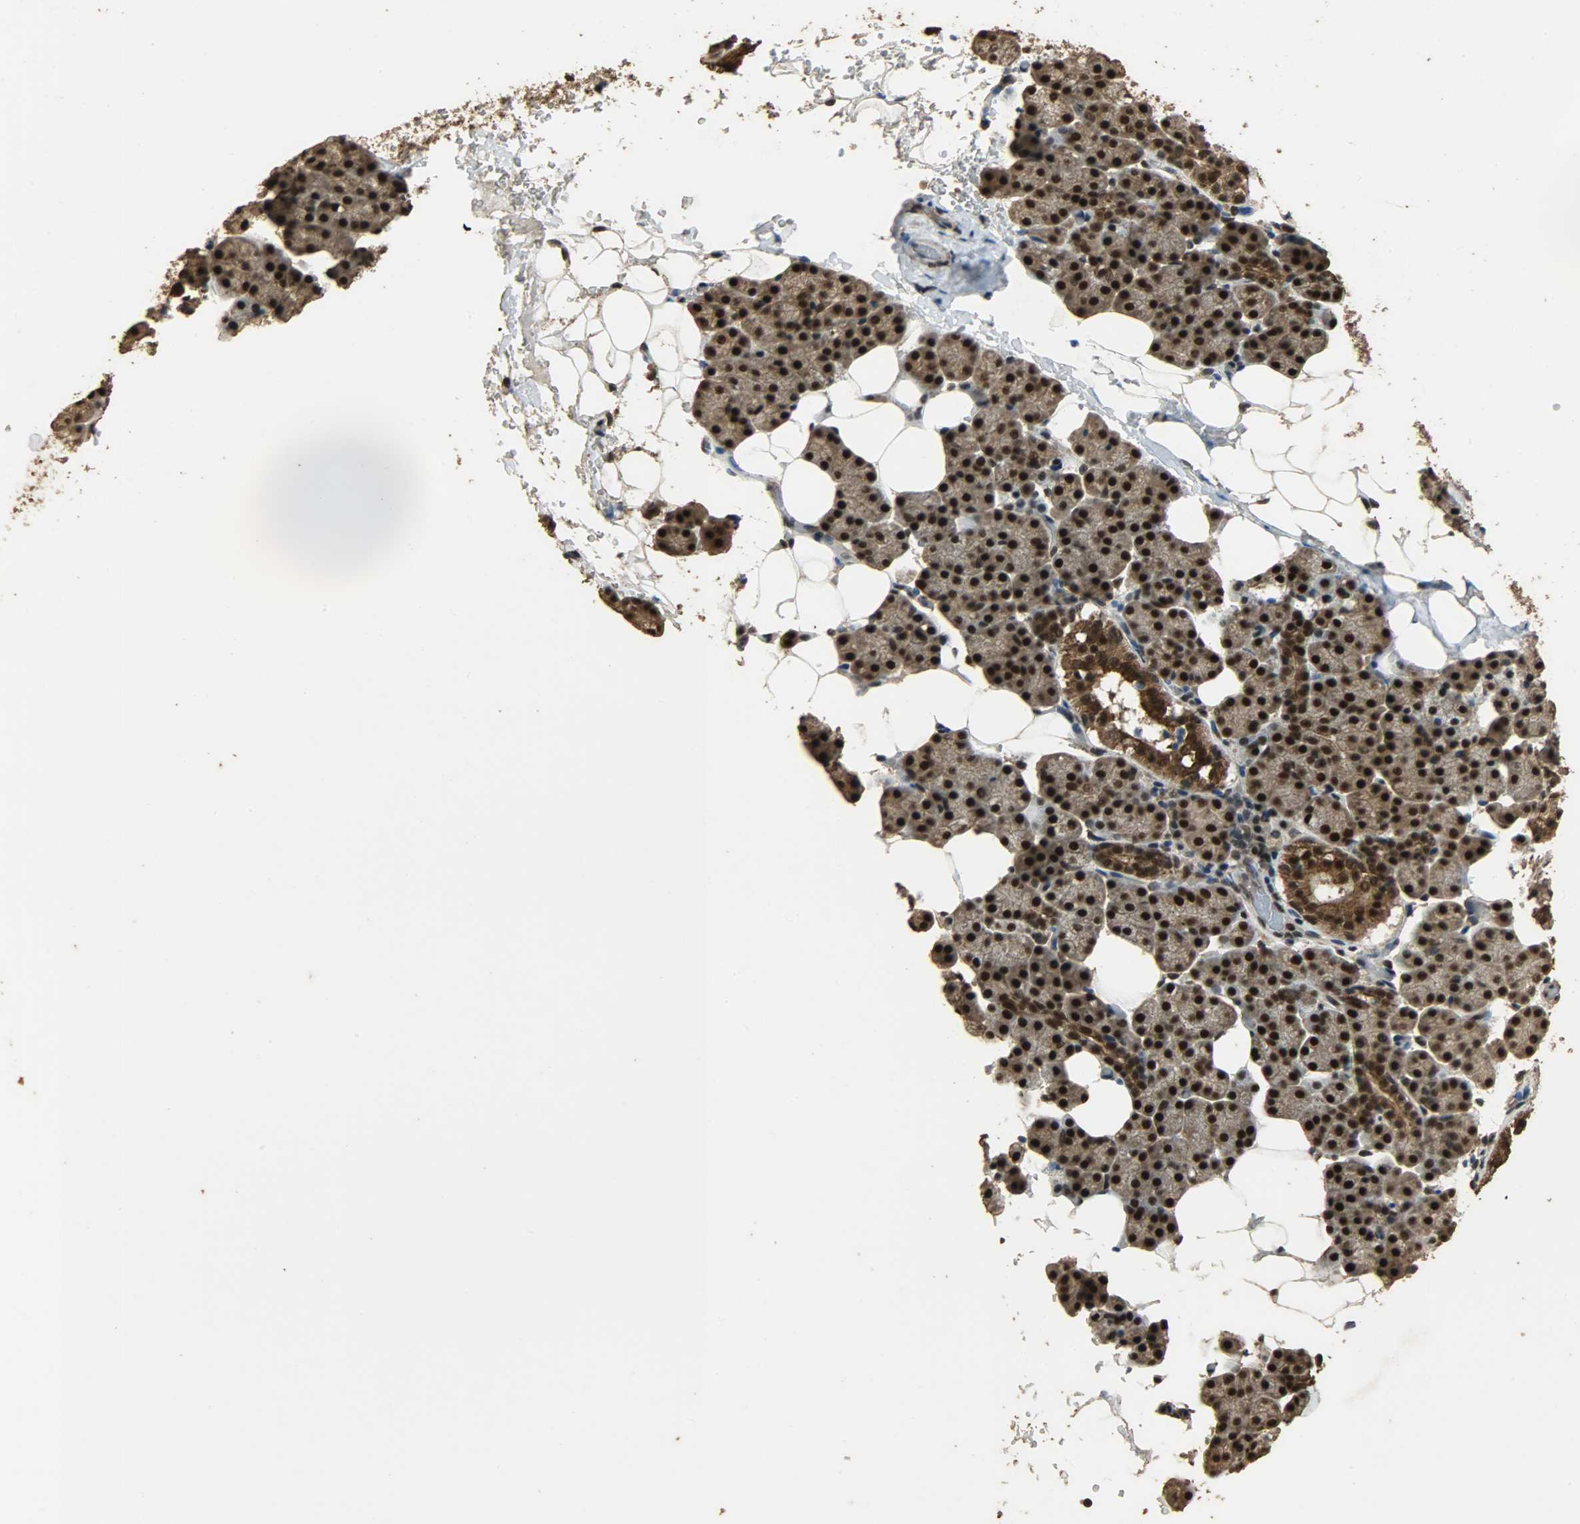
{"staining": {"intensity": "strong", "quantity": ">75%", "location": "cytoplasmic/membranous,nuclear"}, "tissue": "salivary gland", "cell_type": "Glandular cells", "image_type": "normal", "snomed": [{"axis": "morphology", "description": "Normal tissue, NOS"}, {"axis": "topography", "description": "Lymph node"}, {"axis": "topography", "description": "Salivary gland"}], "caption": "Strong cytoplasmic/membranous,nuclear expression for a protein is seen in approximately >75% of glandular cells of benign salivary gland using immunohistochemistry (IHC).", "gene": "CCNT2", "patient": {"sex": "male", "age": 8}}